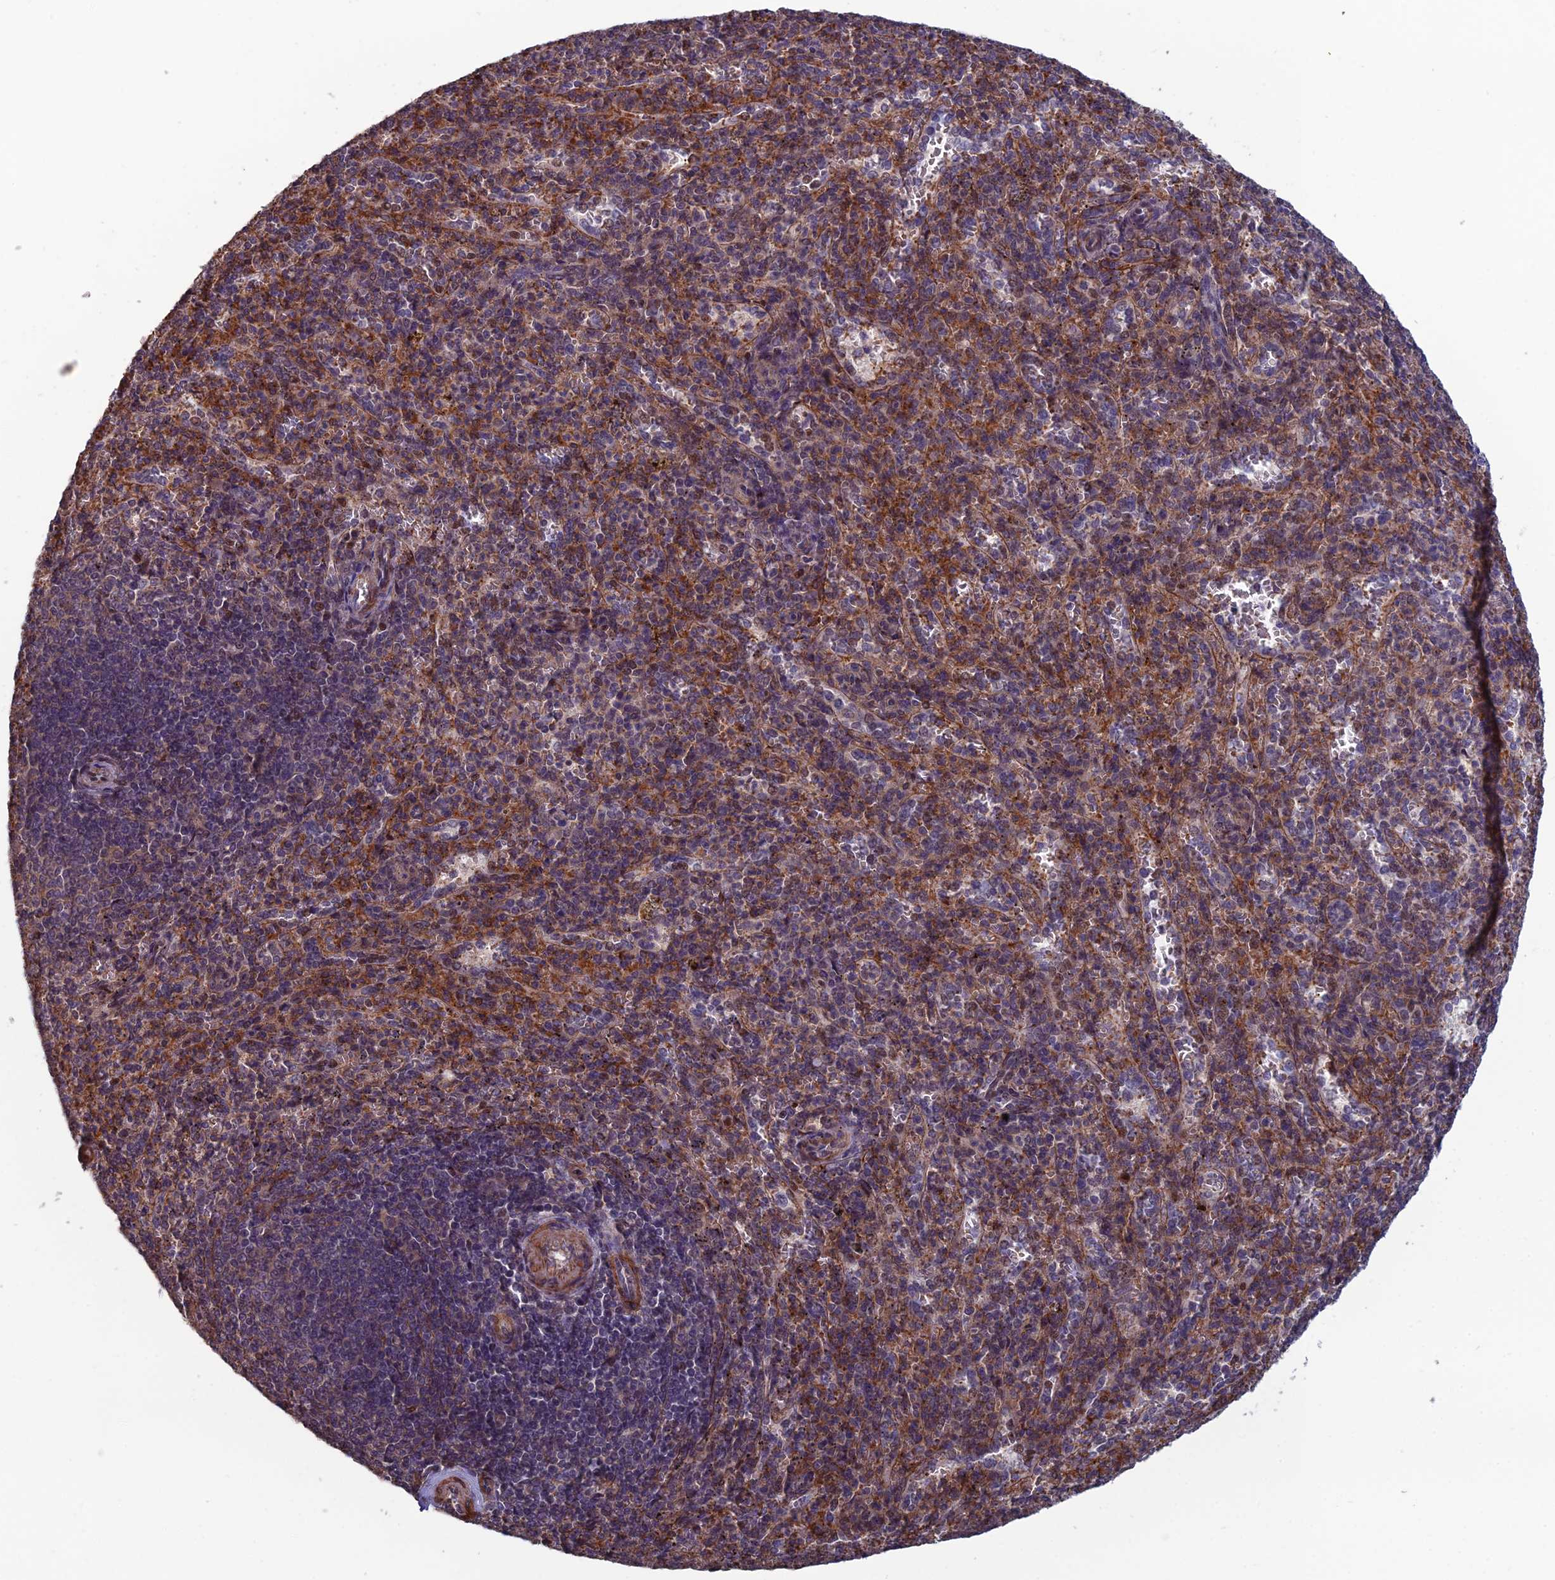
{"staining": {"intensity": "moderate", "quantity": "<25%", "location": "nuclear"}, "tissue": "spleen", "cell_type": "Cells in red pulp", "image_type": "normal", "snomed": [{"axis": "morphology", "description": "Normal tissue, NOS"}, {"axis": "topography", "description": "Spleen"}], "caption": "Benign spleen demonstrates moderate nuclear expression in about <25% of cells in red pulp (brown staining indicates protein expression, while blue staining denotes nuclei)..", "gene": "CCDC183", "patient": {"sex": "female", "age": 21}}